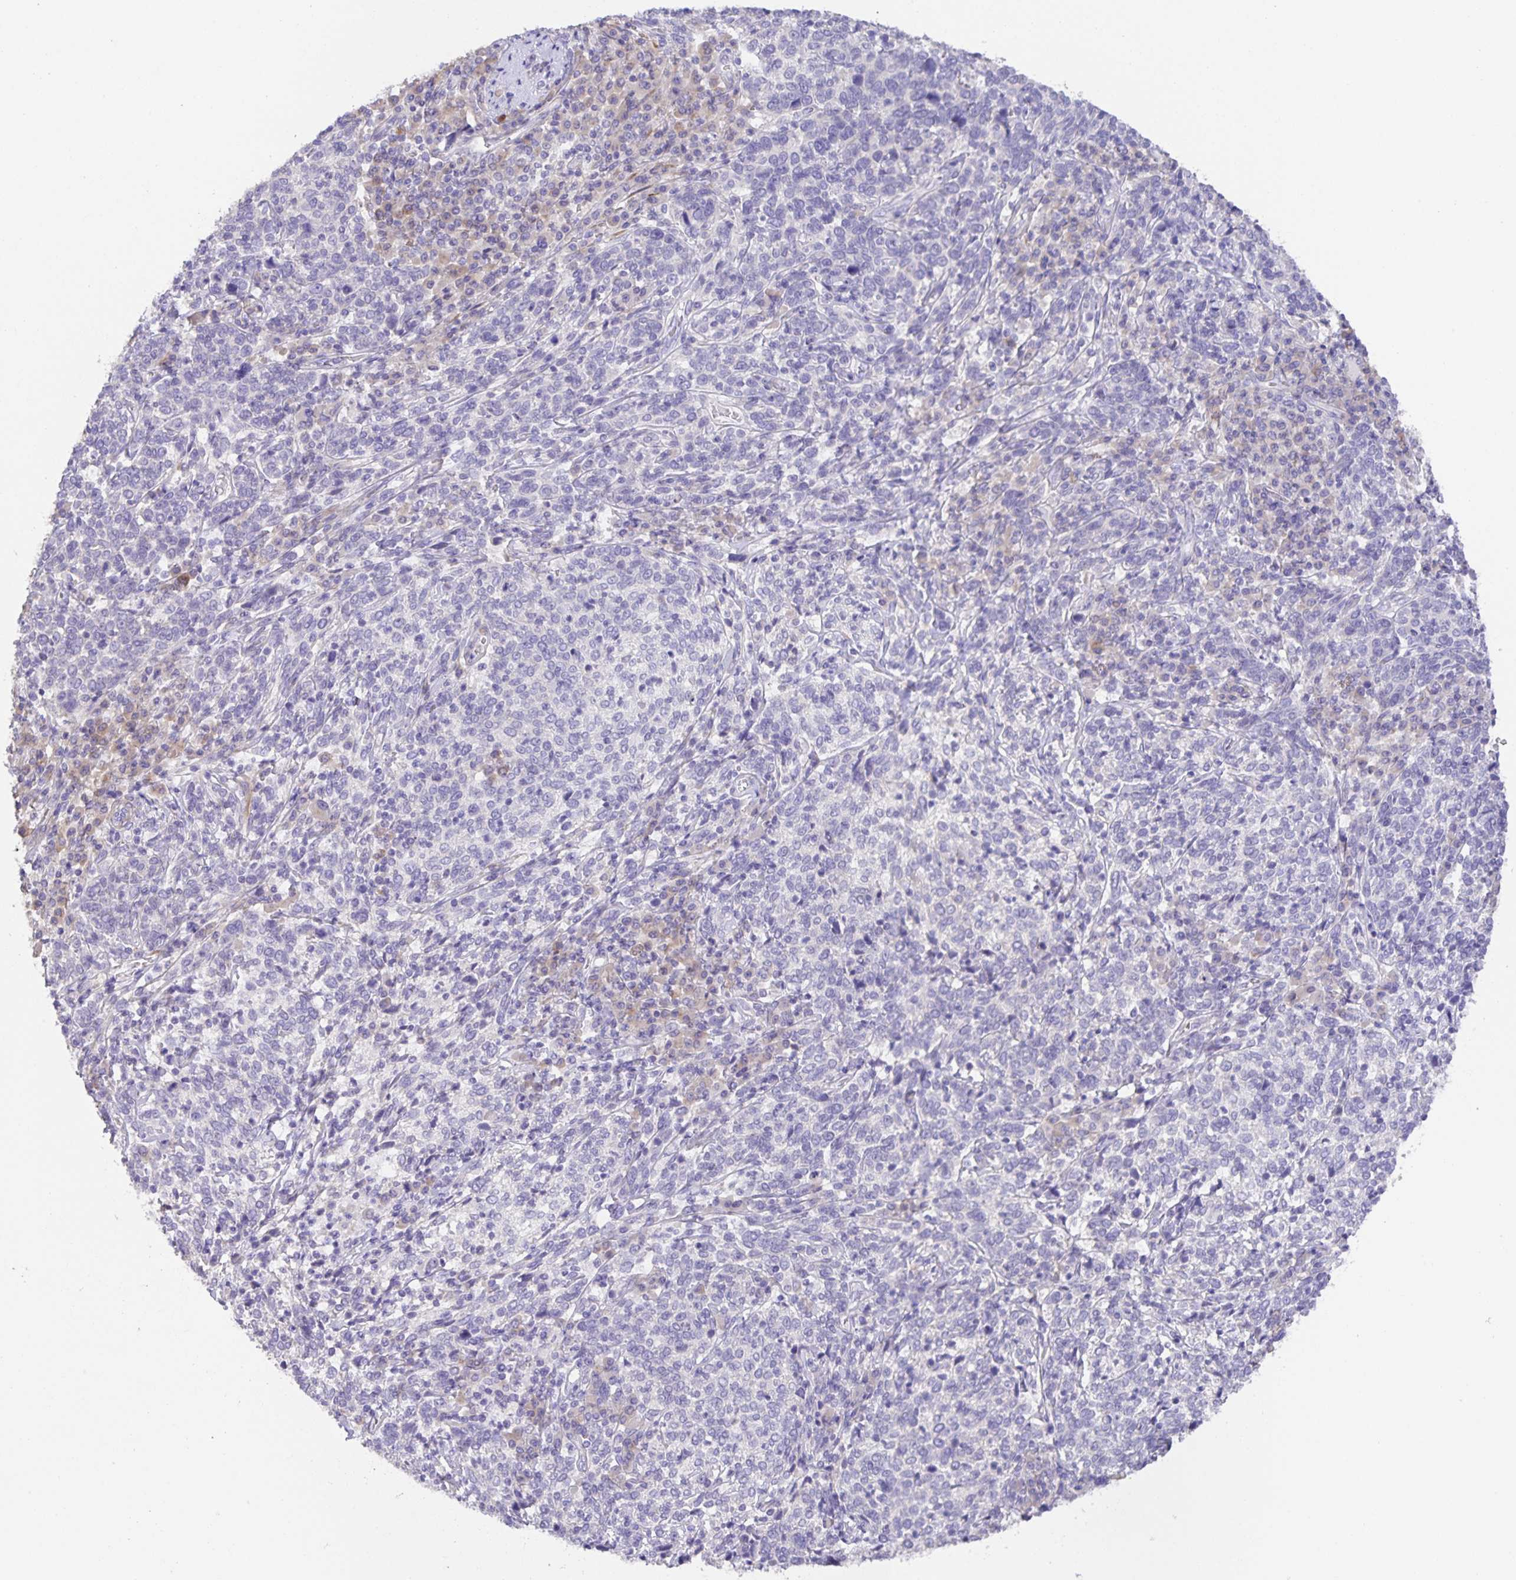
{"staining": {"intensity": "negative", "quantity": "none", "location": "none"}, "tissue": "cervical cancer", "cell_type": "Tumor cells", "image_type": "cancer", "snomed": [{"axis": "morphology", "description": "Squamous cell carcinoma, NOS"}, {"axis": "topography", "description": "Cervix"}], "caption": "Tumor cells are negative for brown protein staining in cervical squamous cell carcinoma.", "gene": "PRR36", "patient": {"sex": "female", "age": 46}}